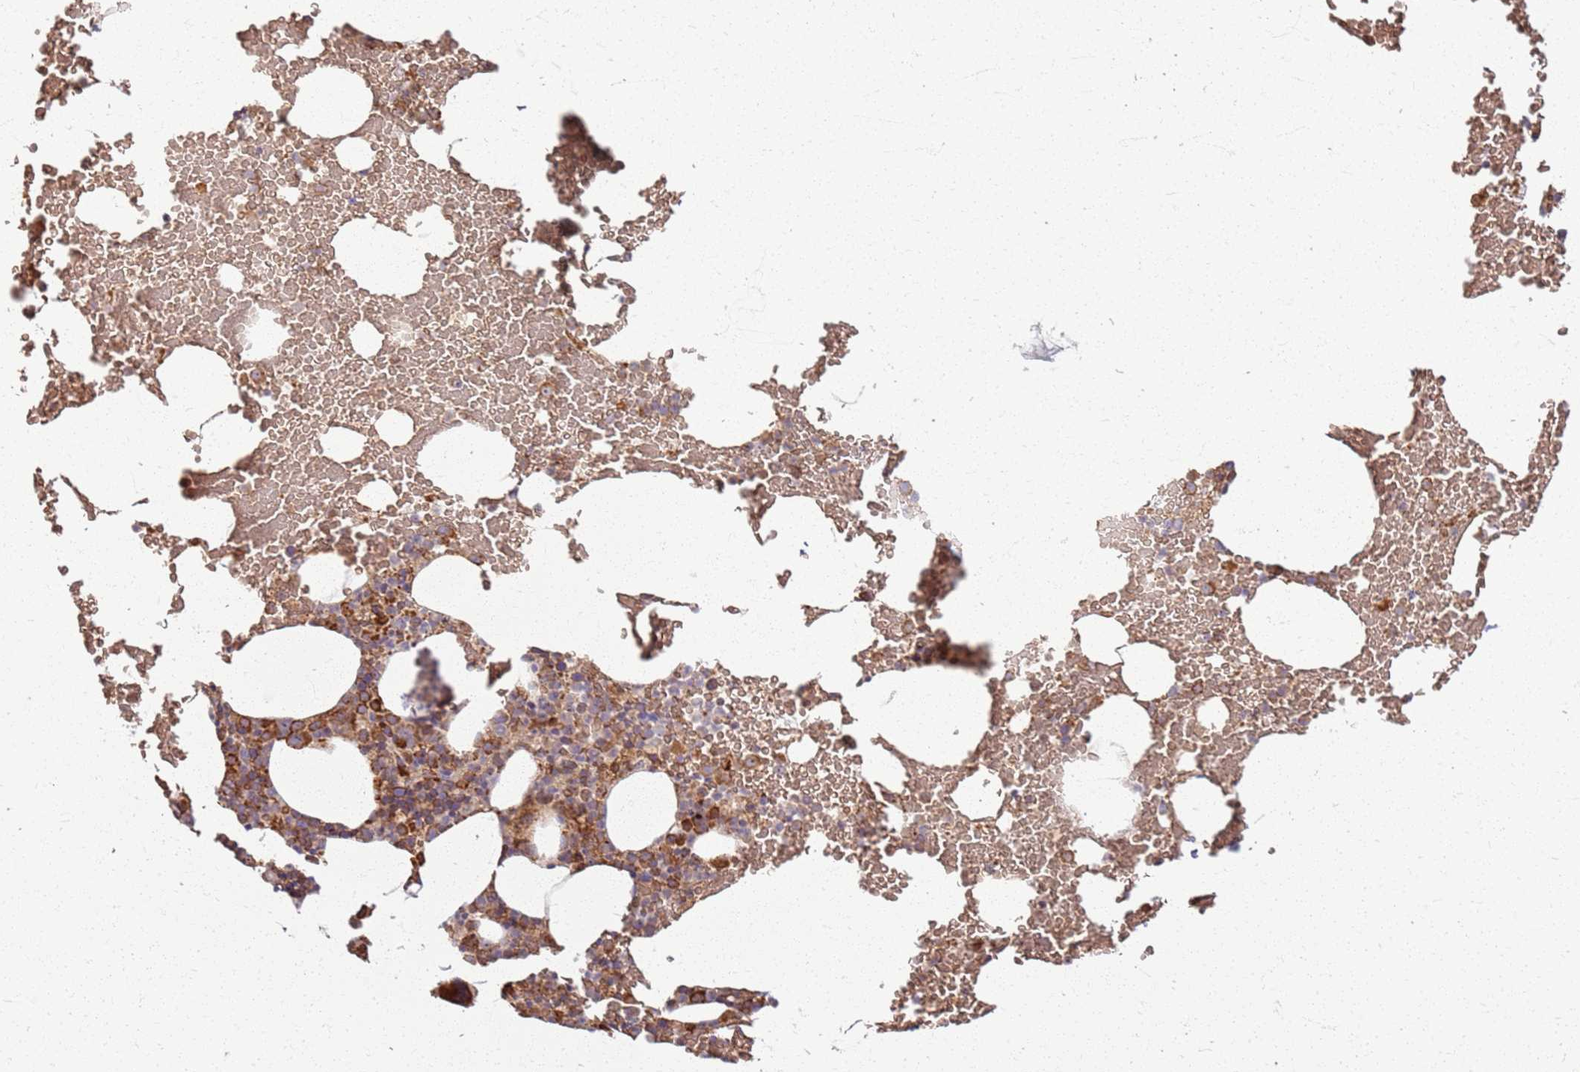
{"staining": {"intensity": "moderate", "quantity": ">75%", "location": "cytoplasmic/membranous"}, "tissue": "bone marrow", "cell_type": "Hematopoietic cells", "image_type": "normal", "snomed": [{"axis": "morphology", "description": "Normal tissue, NOS"}, {"axis": "morphology", "description": "Inflammation, NOS"}, {"axis": "topography", "description": "Bone marrow"}], "caption": "This image demonstrates IHC staining of unremarkable human bone marrow, with medium moderate cytoplasmic/membranous staining in approximately >75% of hematopoietic cells.", "gene": "KRI1", "patient": {"sex": "female", "age": 78}}